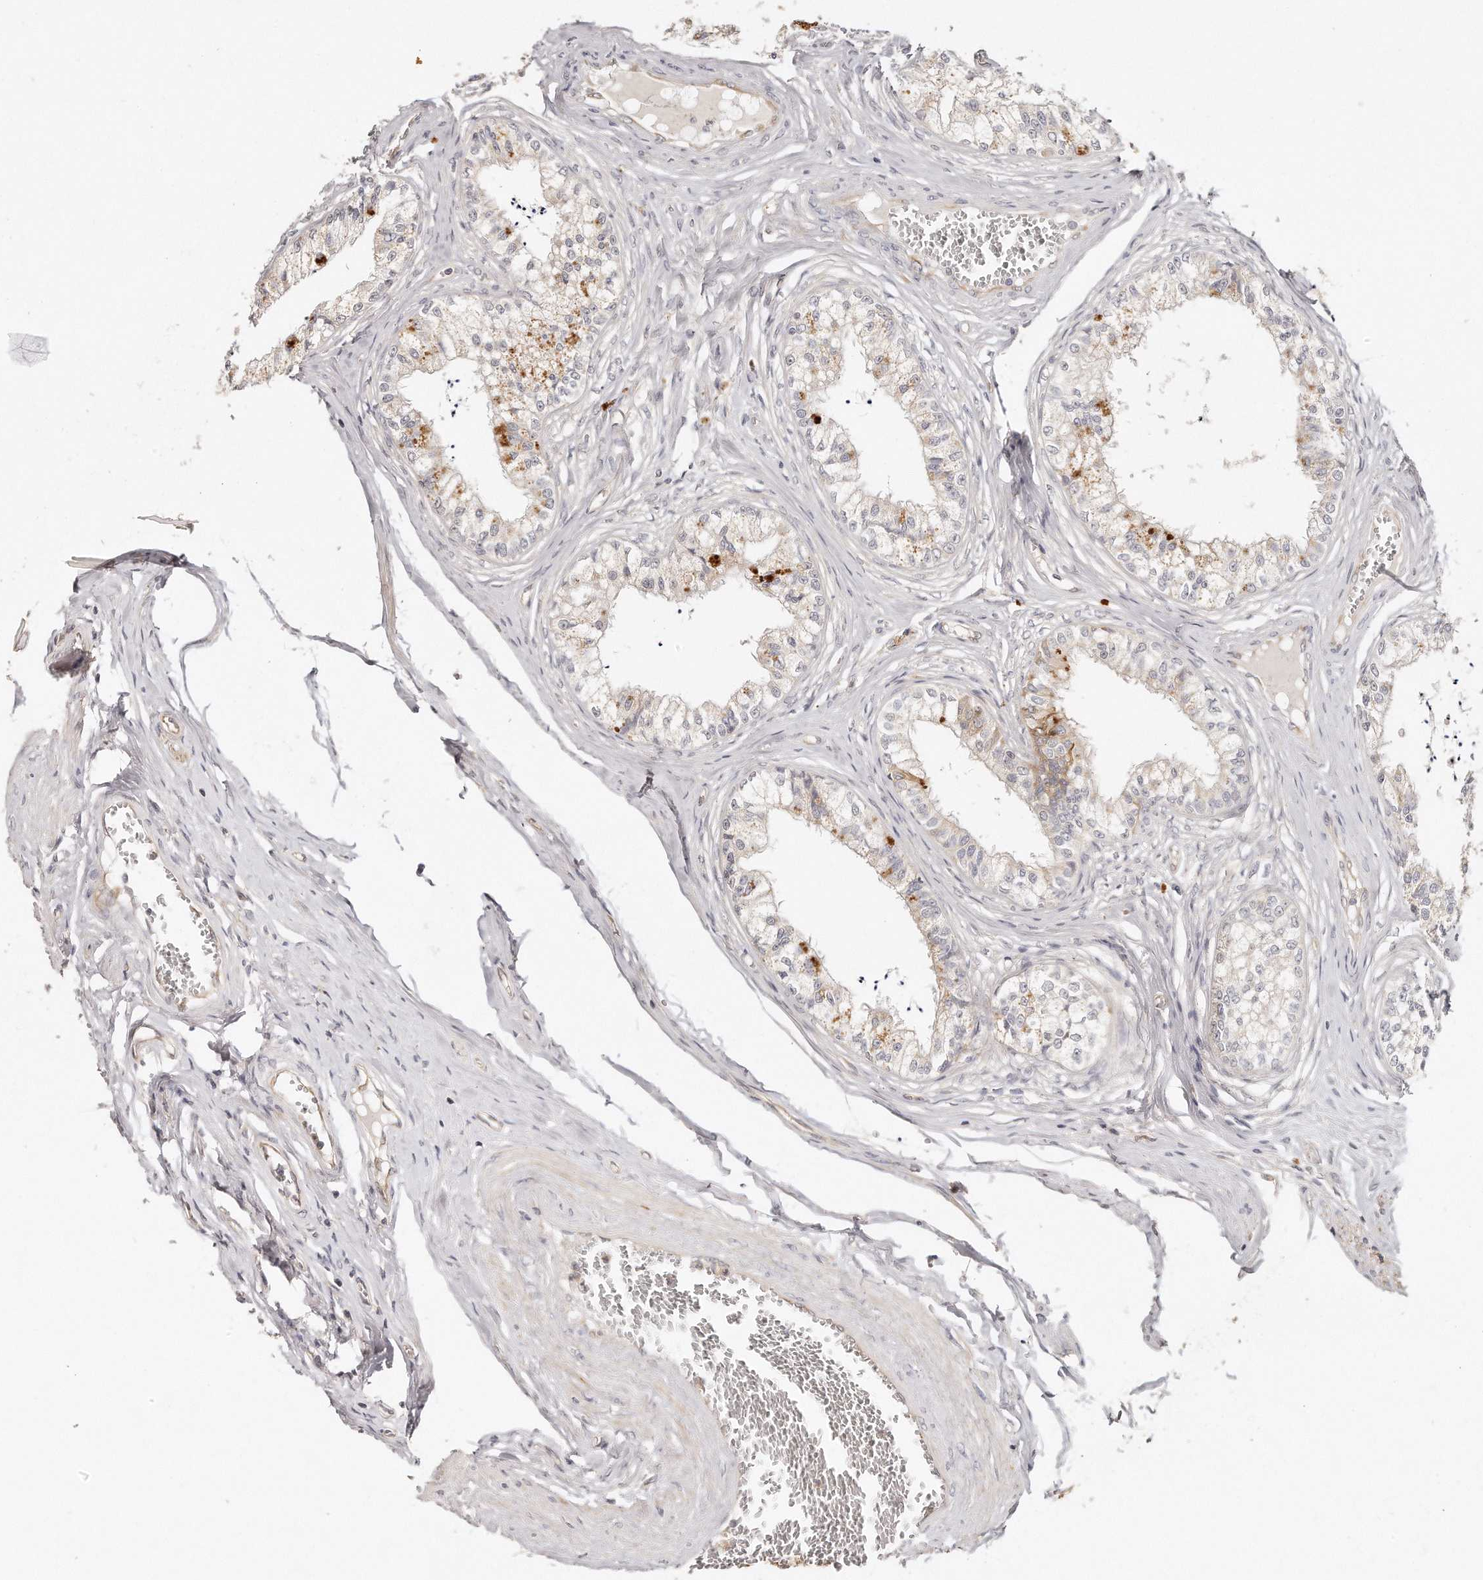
{"staining": {"intensity": "moderate", "quantity": "25%-75%", "location": "cytoplasmic/membranous"}, "tissue": "epididymis", "cell_type": "Glandular cells", "image_type": "normal", "snomed": [{"axis": "morphology", "description": "Normal tissue, NOS"}, {"axis": "topography", "description": "Epididymis"}], "caption": "Moderate cytoplasmic/membranous expression for a protein is appreciated in about 25%-75% of glandular cells of normal epididymis using immunohistochemistry.", "gene": "TTLL4", "patient": {"sex": "male", "age": 29}}